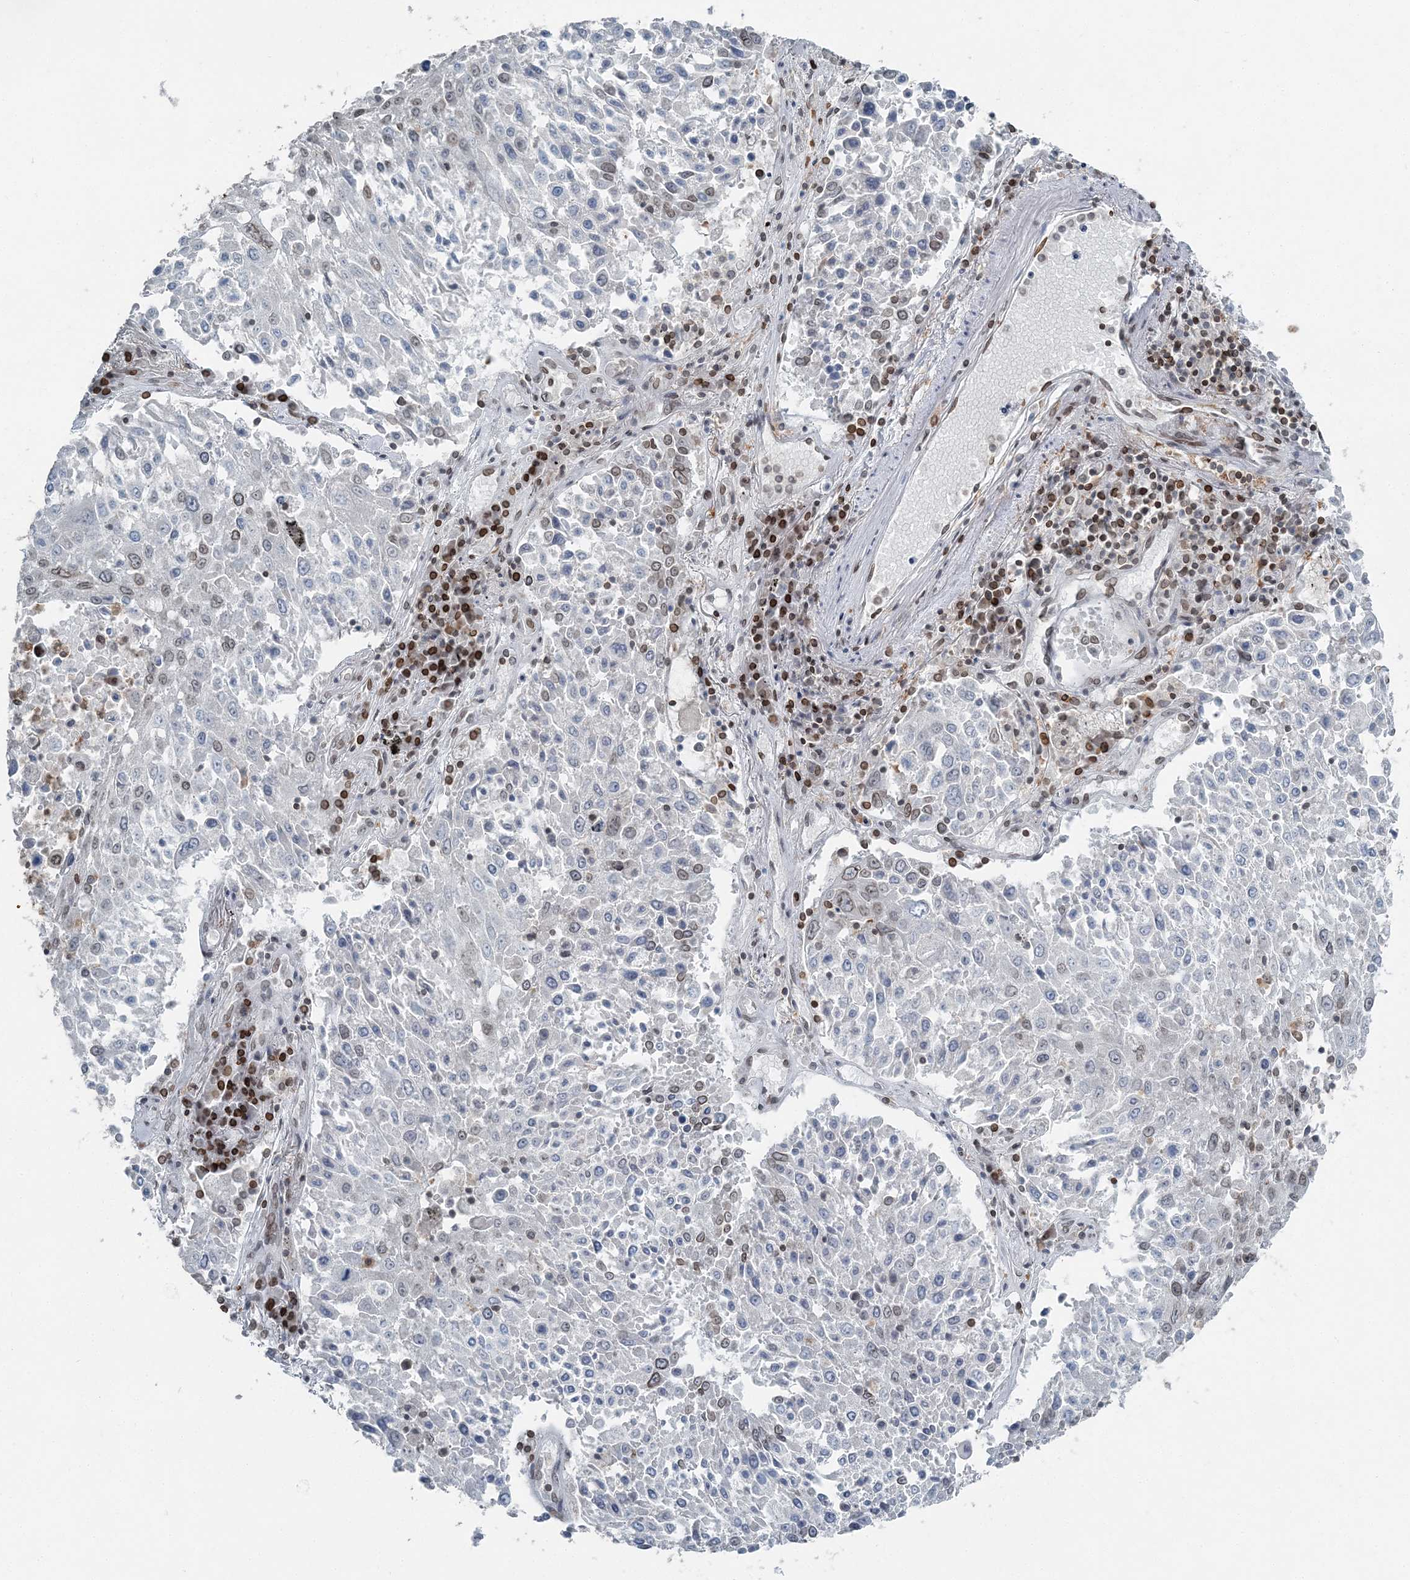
{"staining": {"intensity": "weak", "quantity": "<25%", "location": "cytoplasmic/membranous,nuclear"}, "tissue": "lung cancer", "cell_type": "Tumor cells", "image_type": "cancer", "snomed": [{"axis": "morphology", "description": "Squamous cell carcinoma, NOS"}, {"axis": "topography", "description": "Lung"}], "caption": "Micrograph shows no significant protein staining in tumor cells of lung squamous cell carcinoma.", "gene": "GJD4", "patient": {"sex": "male", "age": 65}}